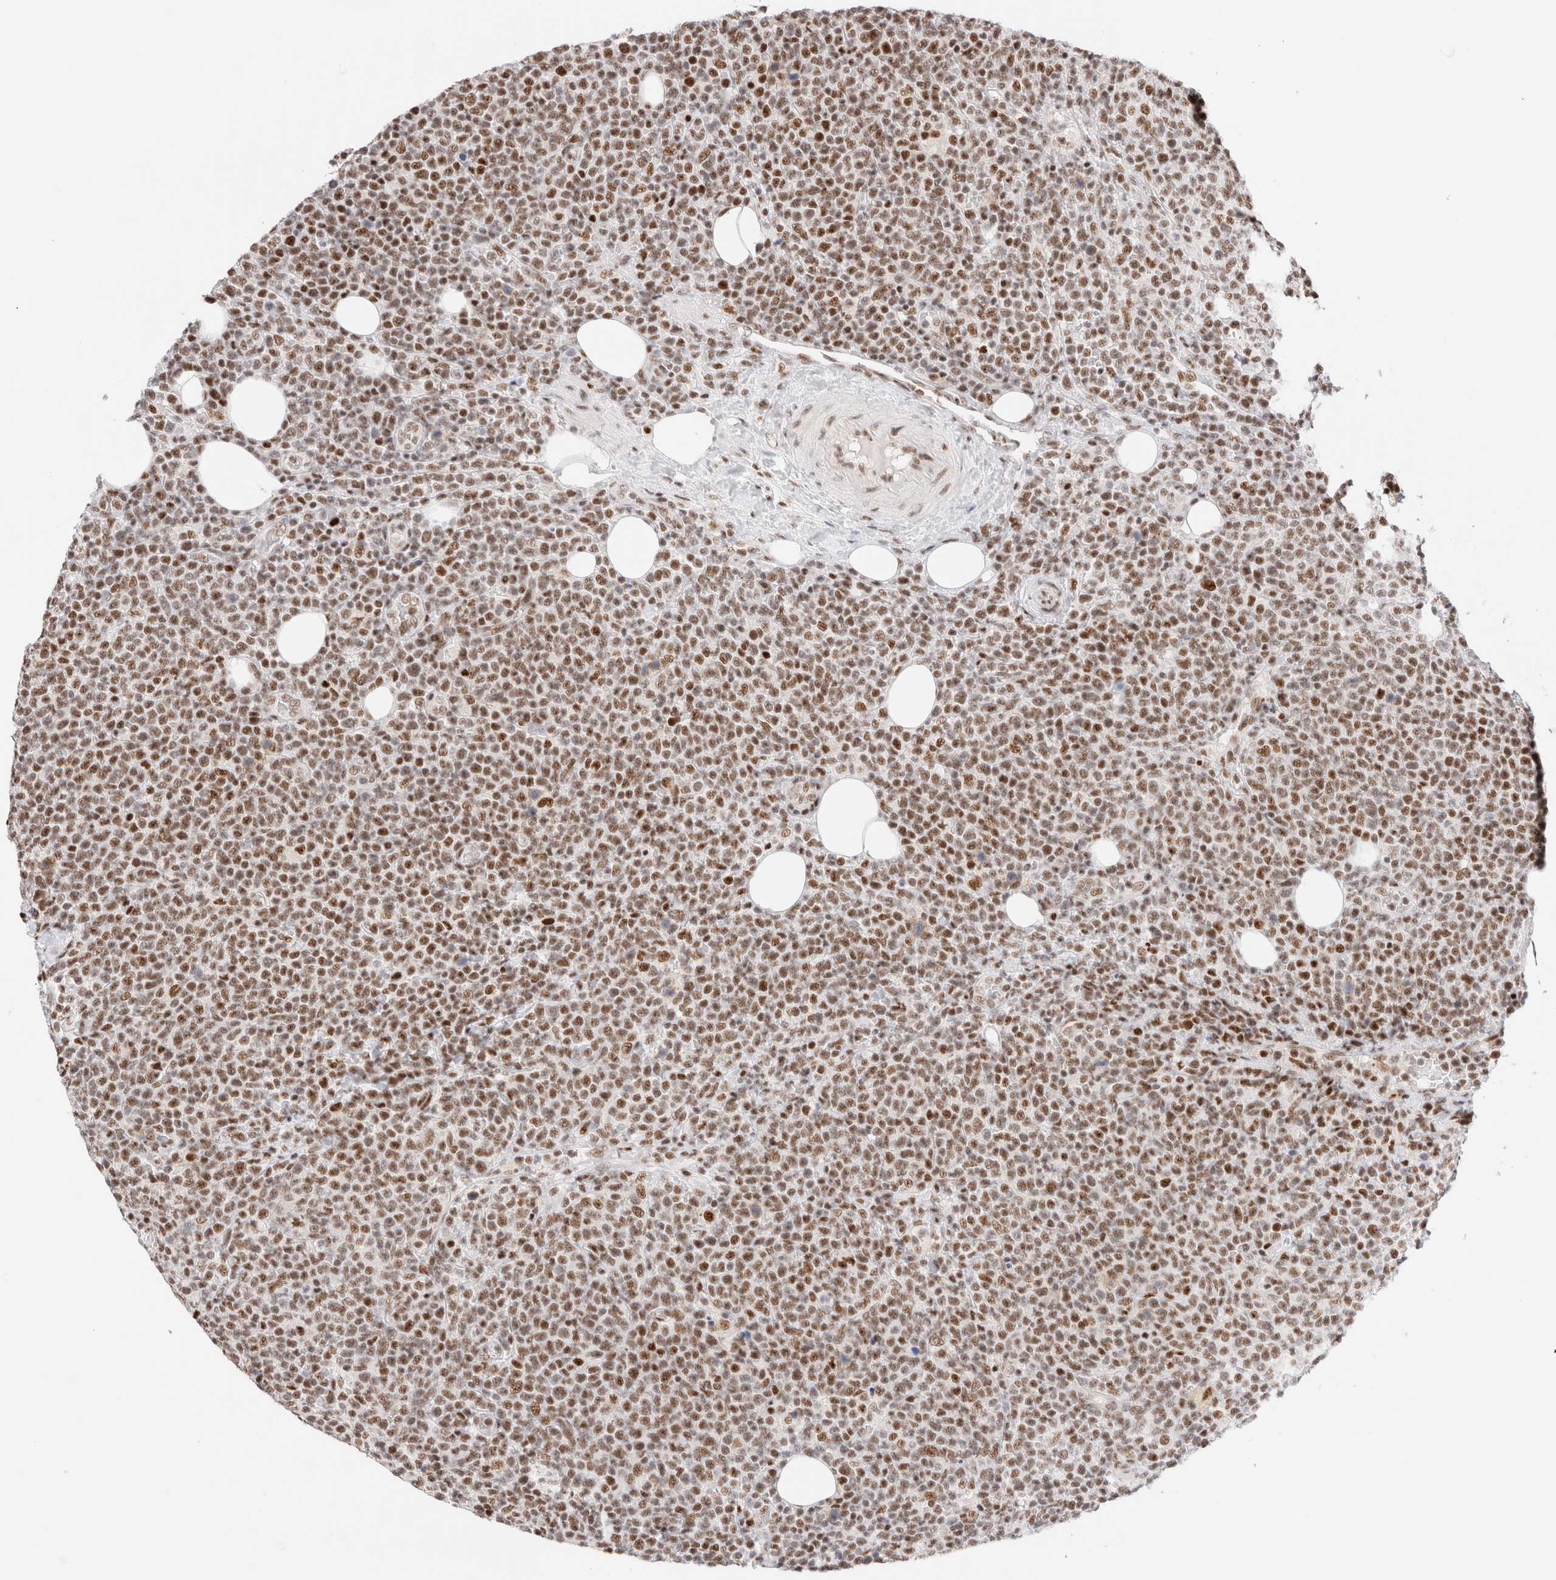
{"staining": {"intensity": "moderate", "quantity": ">75%", "location": "nuclear"}, "tissue": "lymphoma", "cell_type": "Tumor cells", "image_type": "cancer", "snomed": [{"axis": "morphology", "description": "Malignant lymphoma, non-Hodgkin's type, High grade"}, {"axis": "topography", "description": "Lymph node"}], "caption": "Immunohistochemistry (DAB) staining of human lymphoma shows moderate nuclear protein positivity in about >75% of tumor cells.", "gene": "ZNF282", "patient": {"sex": "male", "age": 61}}